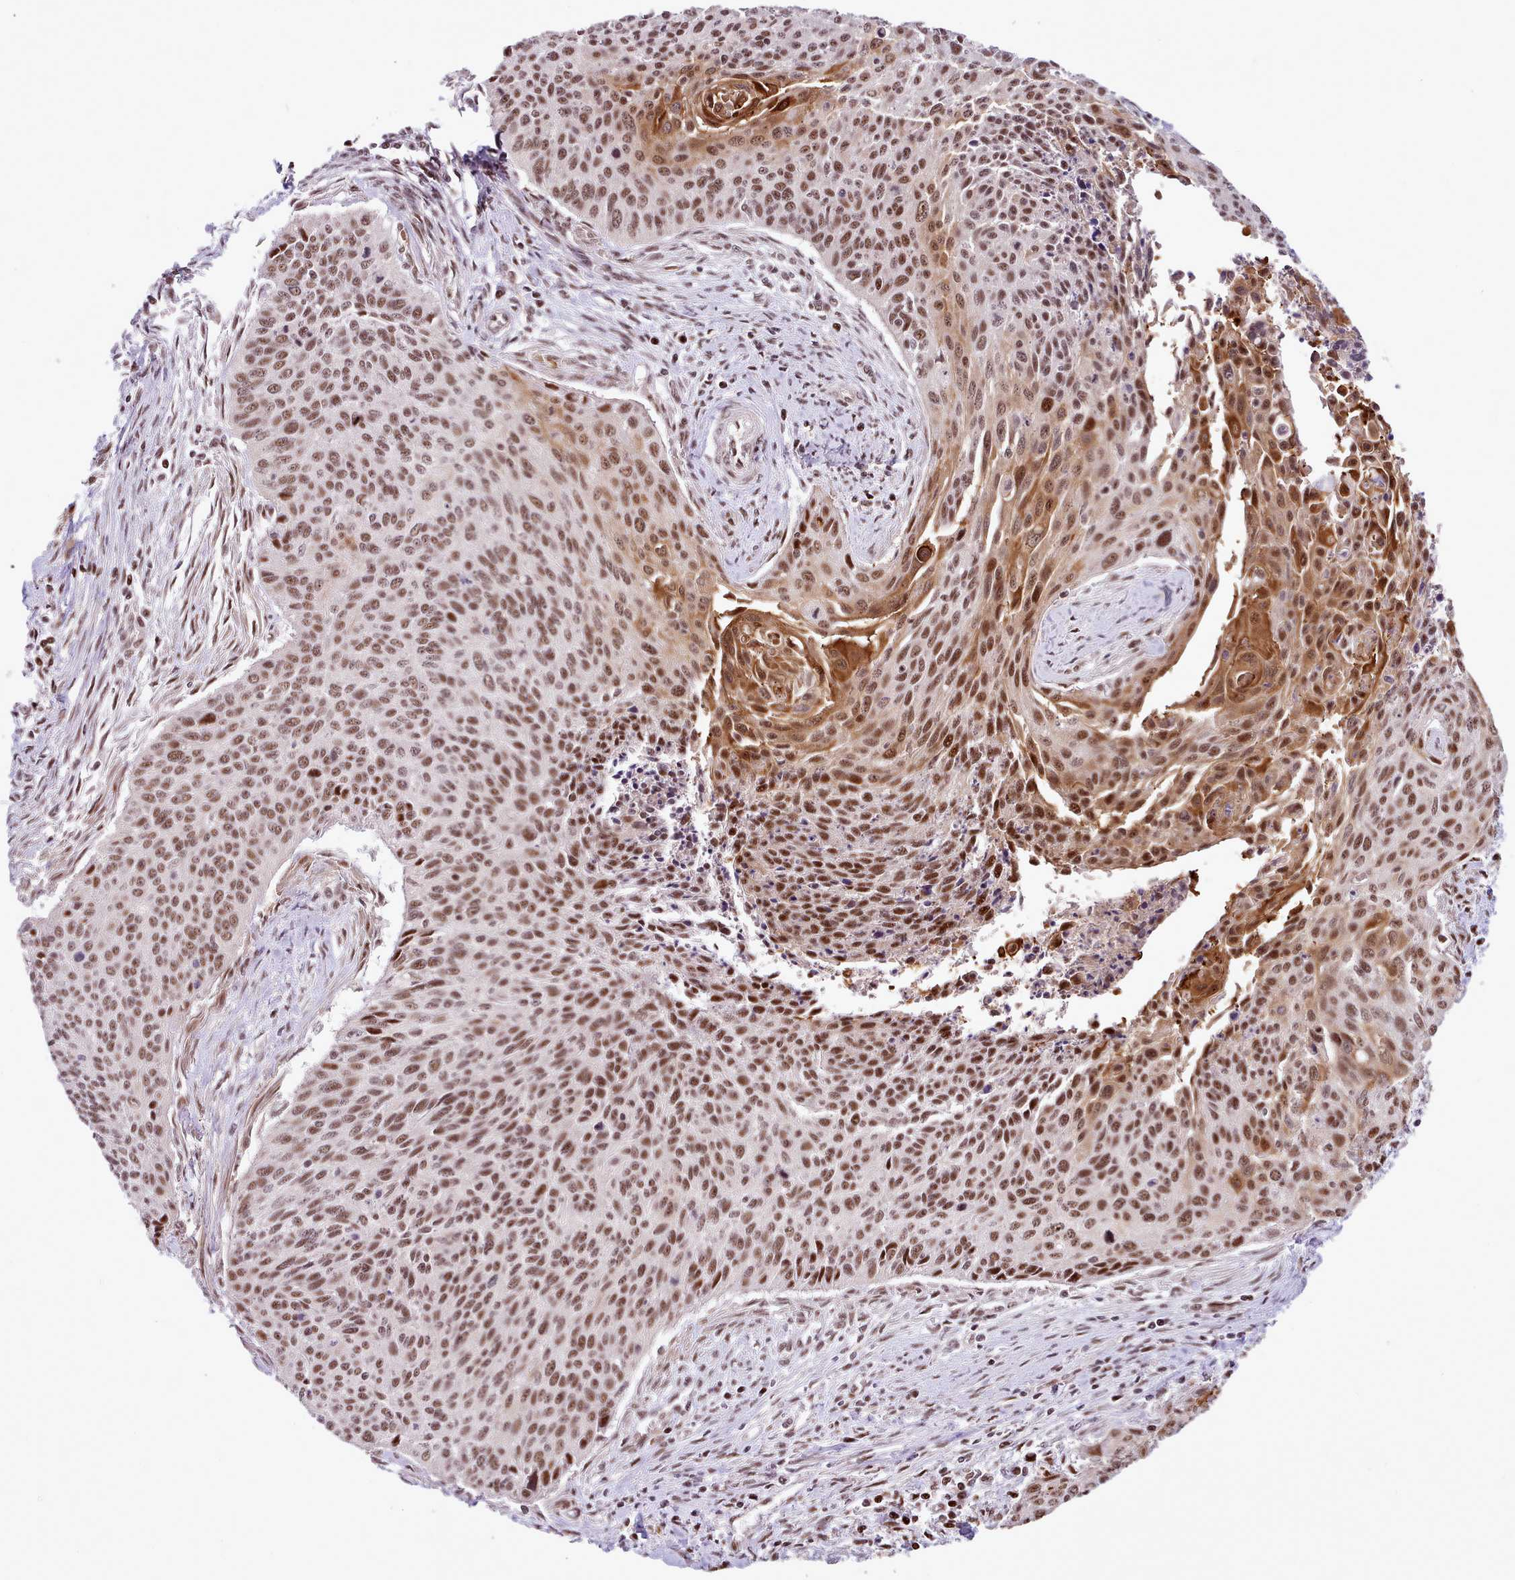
{"staining": {"intensity": "moderate", "quantity": ">75%", "location": "nuclear"}, "tissue": "cervical cancer", "cell_type": "Tumor cells", "image_type": "cancer", "snomed": [{"axis": "morphology", "description": "Squamous cell carcinoma, NOS"}, {"axis": "topography", "description": "Cervix"}], "caption": "Immunohistochemistry (IHC) micrograph of neoplastic tissue: human squamous cell carcinoma (cervical) stained using immunohistochemistry shows medium levels of moderate protein expression localized specifically in the nuclear of tumor cells, appearing as a nuclear brown color.", "gene": "HOXB7", "patient": {"sex": "female", "age": 55}}